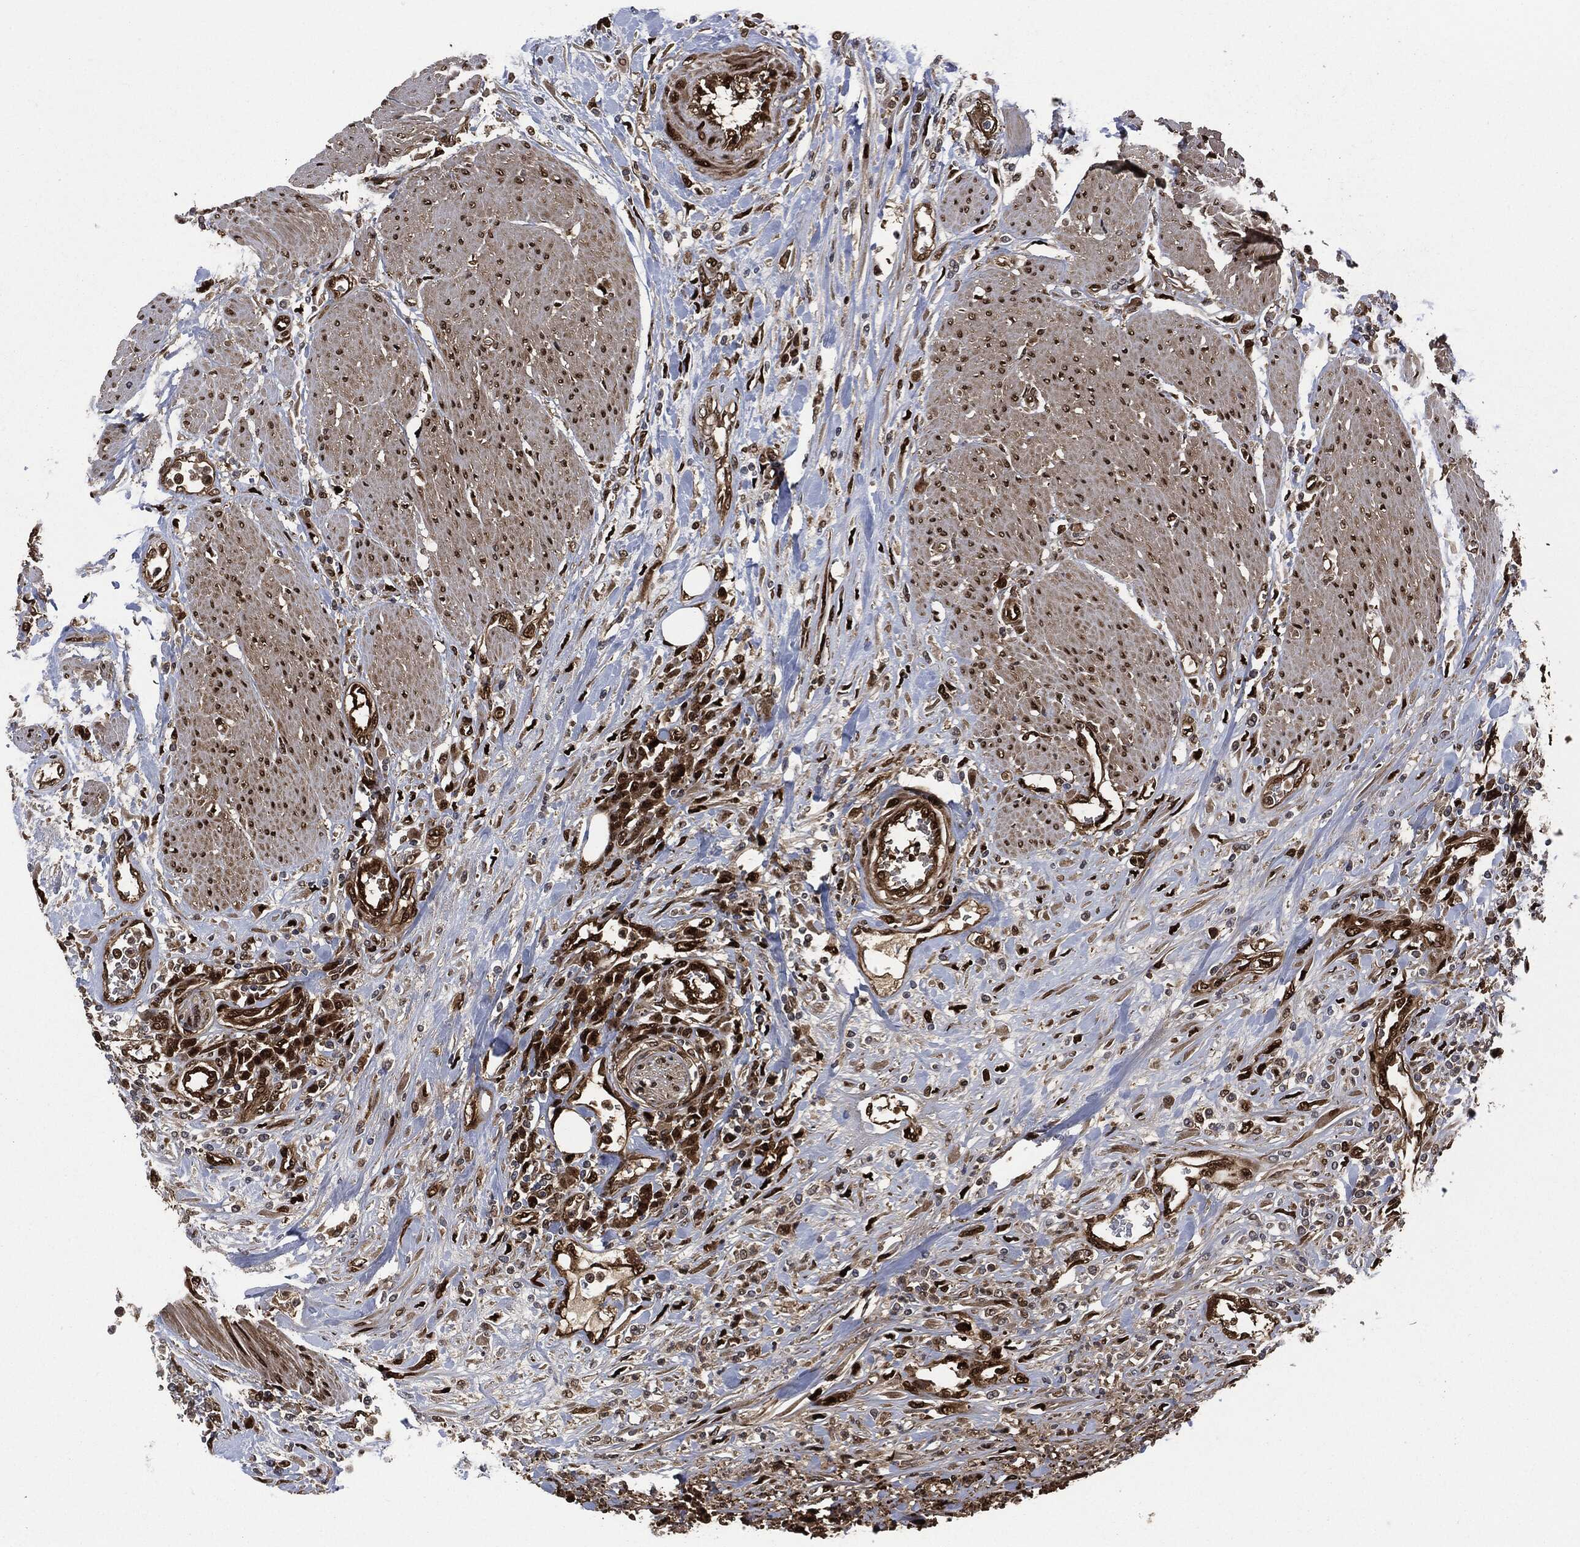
{"staining": {"intensity": "strong", "quantity": ">75%", "location": "cytoplasmic/membranous,nuclear"}, "tissue": "urothelial cancer", "cell_type": "Tumor cells", "image_type": "cancer", "snomed": [{"axis": "morphology", "description": "Urothelial carcinoma, High grade"}, {"axis": "topography", "description": "Urinary bladder"}], "caption": "There is high levels of strong cytoplasmic/membranous and nuclear staining in tumor cells of high-grade urothelial carcinoma, as demonstrated by immunohistochemical staining (brown color).", "gene": "DCTN1", "patient": {"sex": "male", "age": 46}}